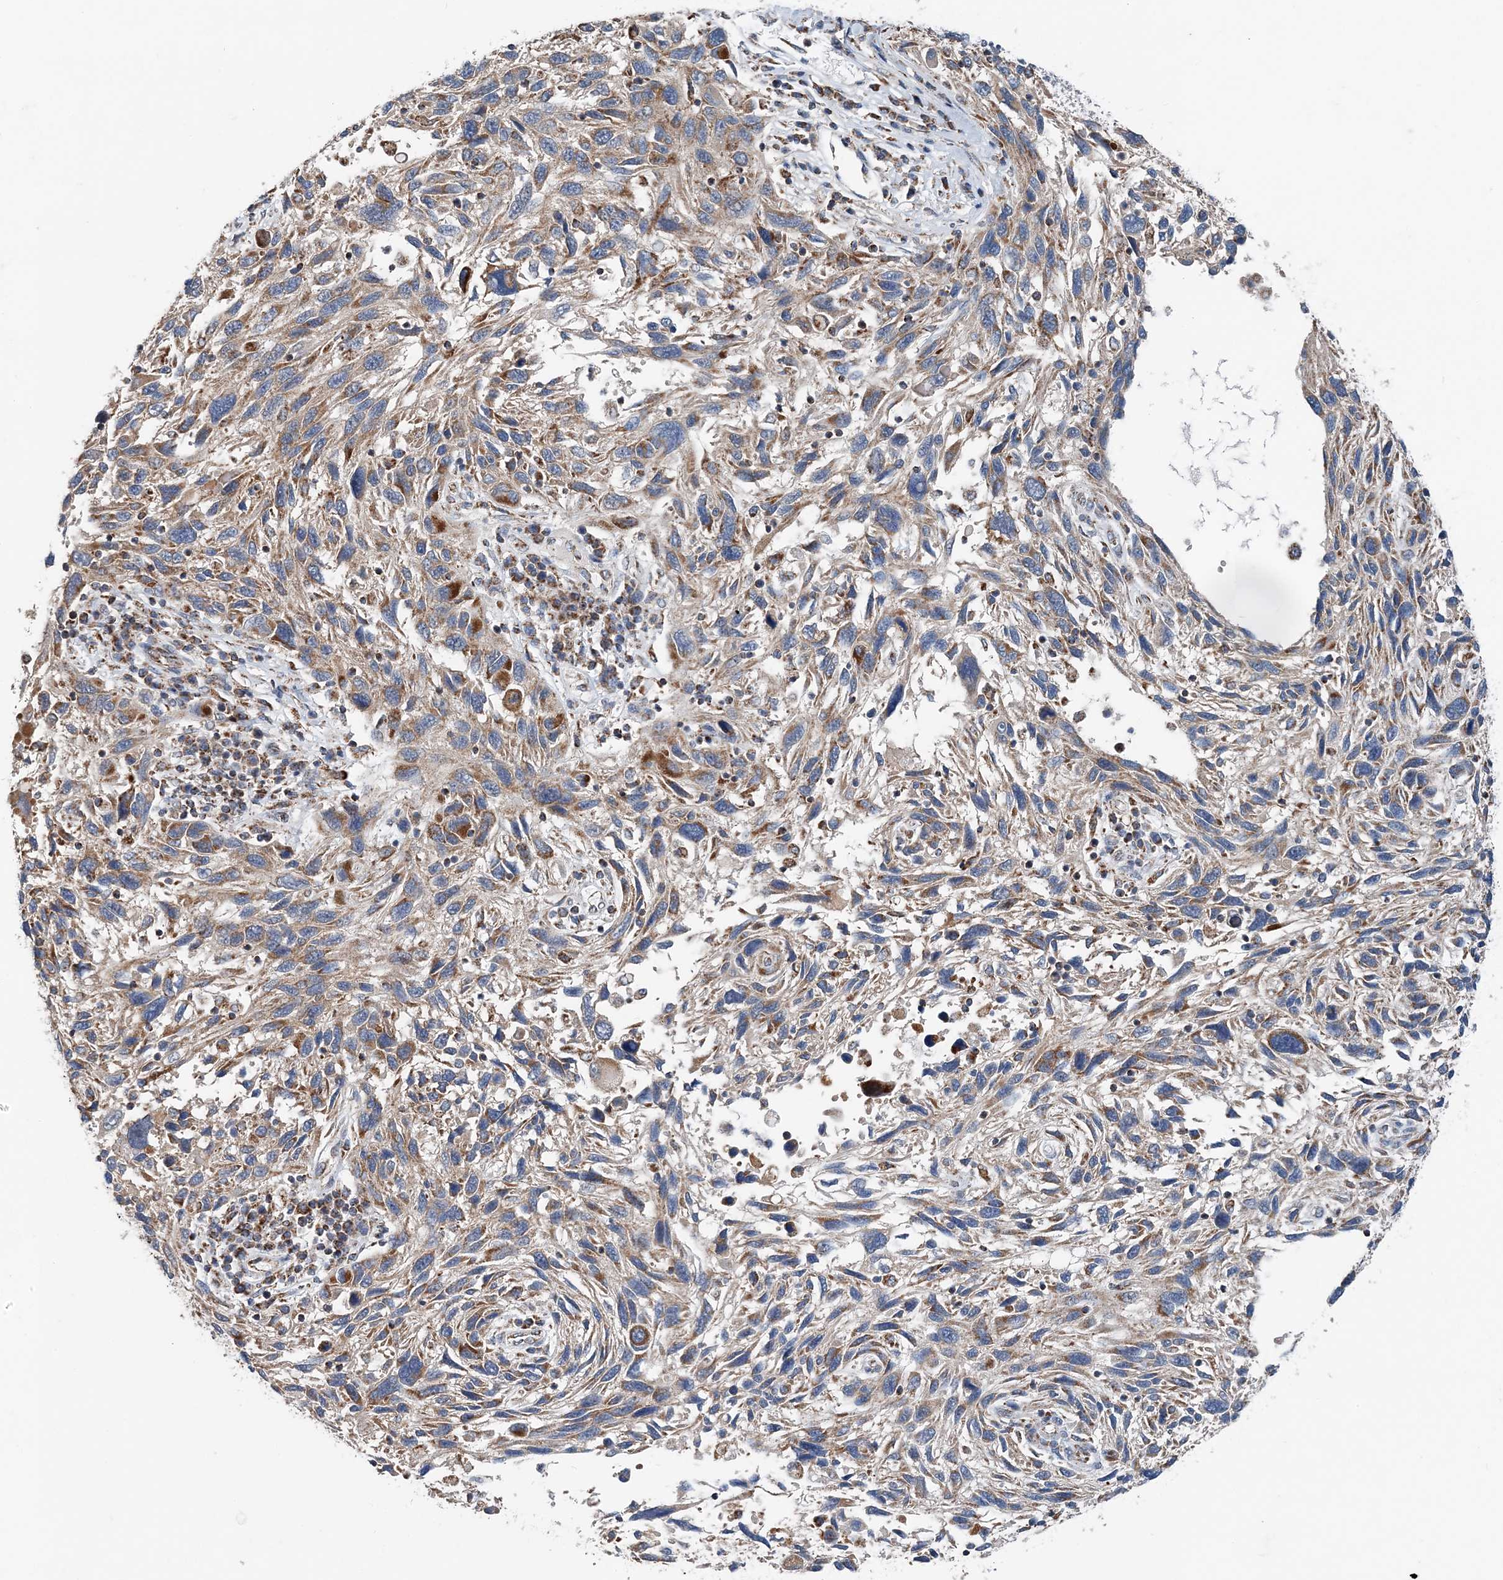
{"staining": {"intensity": "moderate", "quantity": ">75%", "location": "cytoplasmic/membranous"}, "tissue": "melanoma", "cell_type": "Tumor cells", "image_type": "cancer", "snomed": [{"axis": "morphology", "description": "Malignant melanoma, NOS"}, {"axis": "topography", "description": "Skin"}], "caption": "Immunohistochemical staining of malignant melanoma displays moderate cytoplasmic/membranous protein expression in about >75% of tumor cells.", "gene": "SPRY2", "patient": {"sex": "male", "age": 53}}